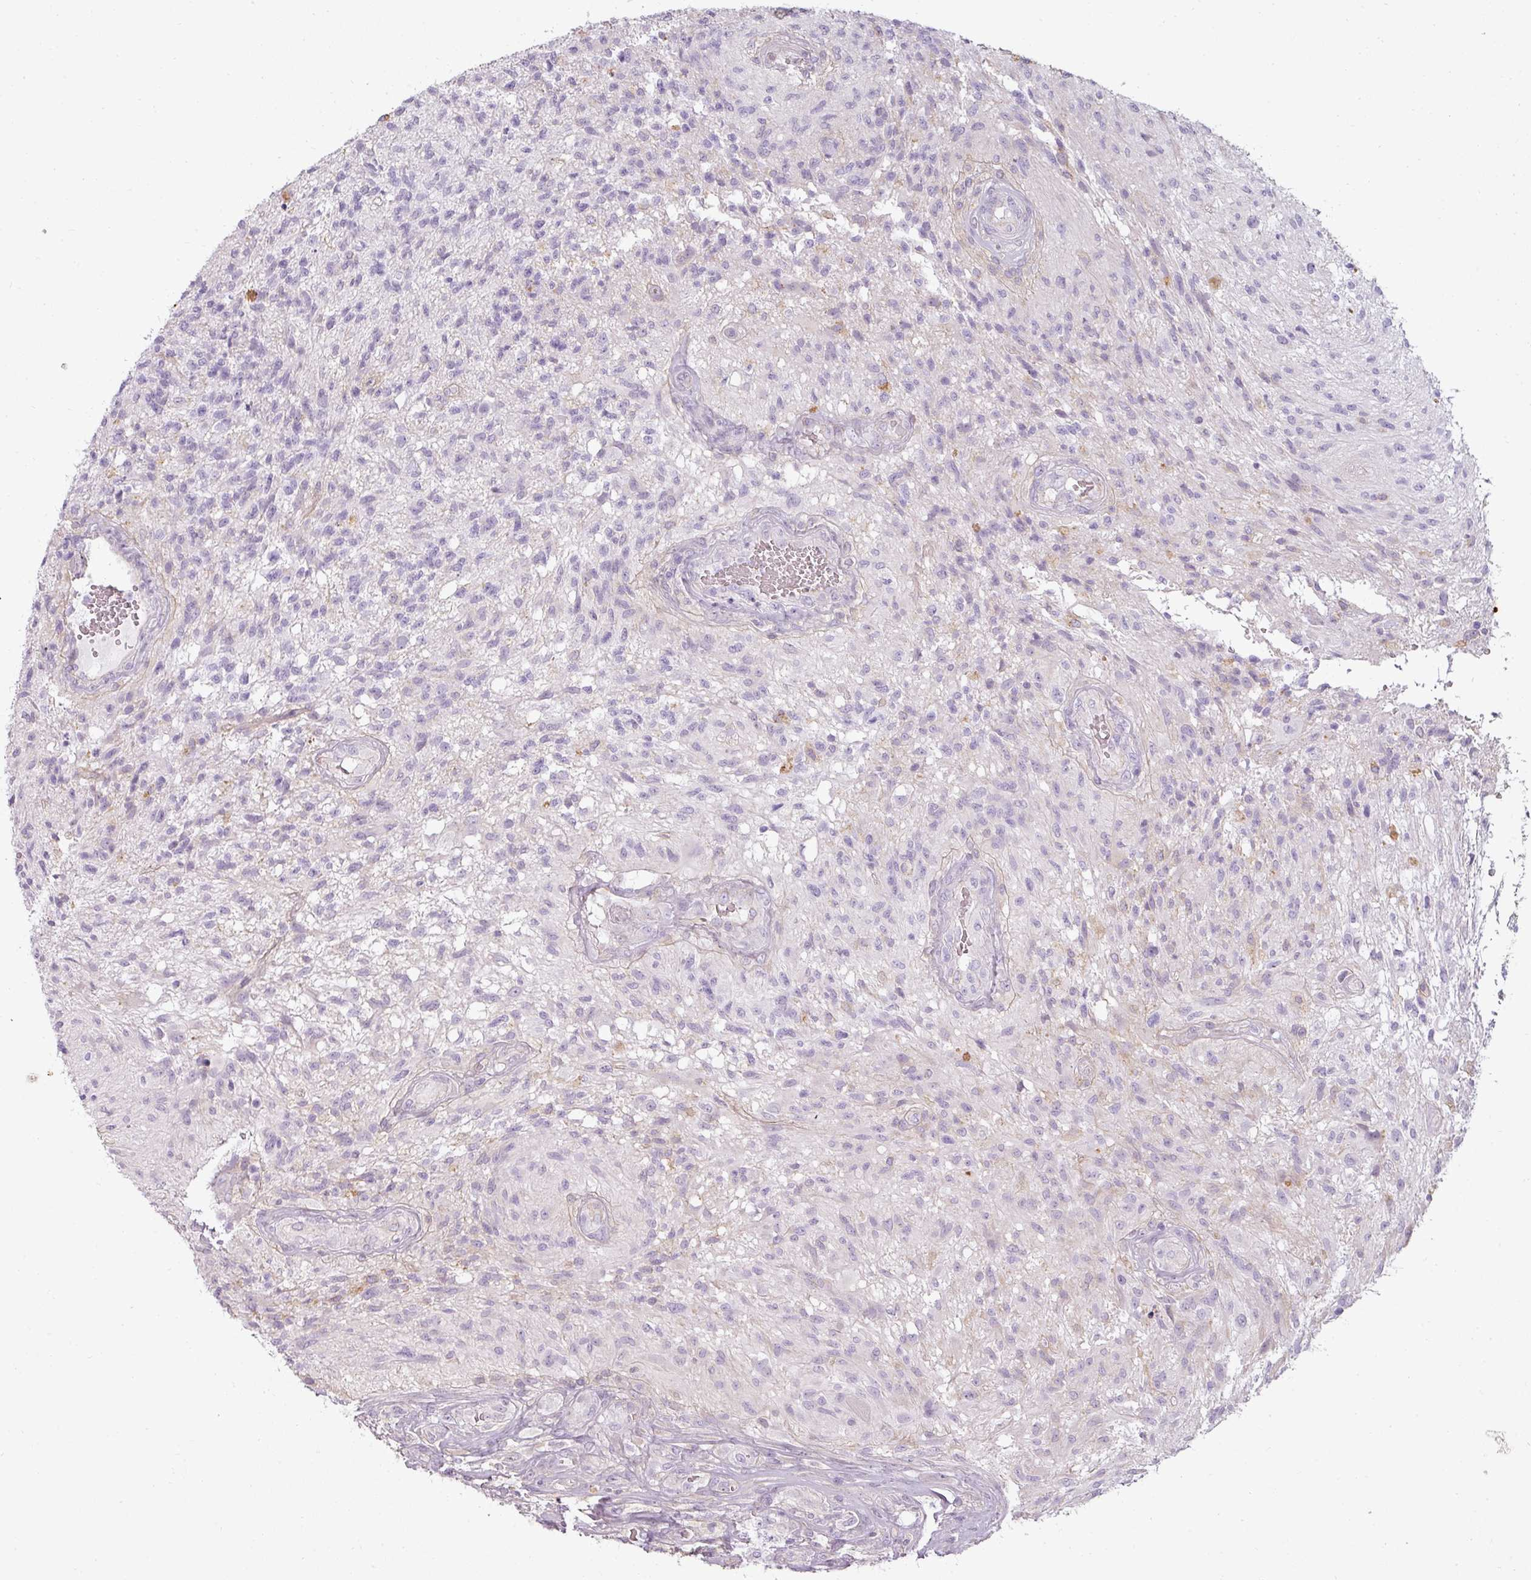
{"staining": {"intensity": "negative", "quantity": "none", "location": "none"}, "tissue": "glioma", "cell_type": "Tumor cells", "image_type": "cancer", "snomed": [{"axis": "morphology", "description": "Glioma, malignant, High grade"}, {"axis": "topography", "description": "Brain"}], "caption": "Micrograph shows no protein staining in tumor cells of malignant glioma (high-grade) tissue.", "gene": "ASB1", "patient": {"sex": "male", "age": 56}}